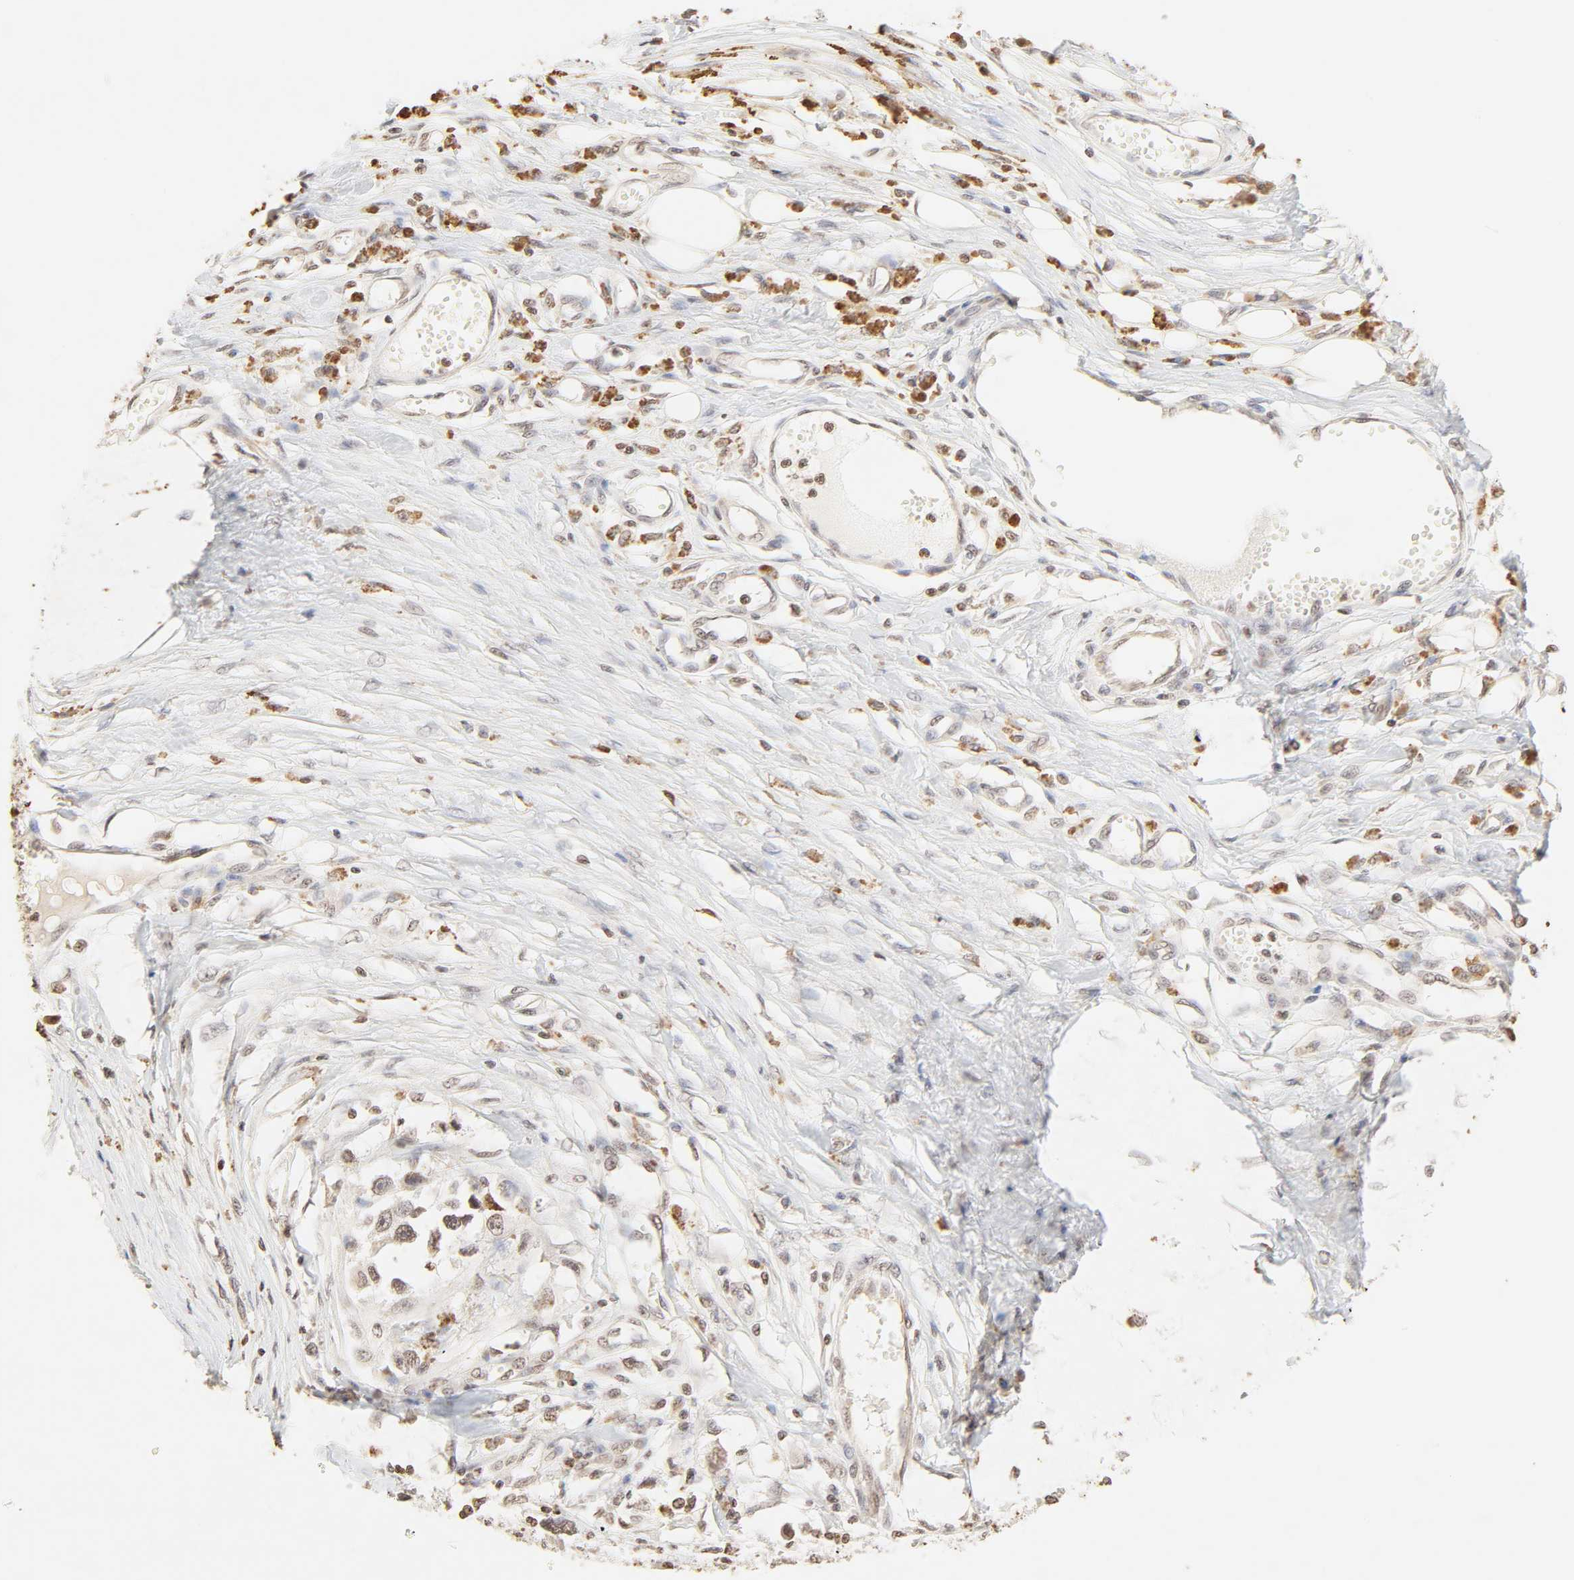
{"staining": {"intensity": "moderate", "quantity": "25%-75%", "location": "cytoplasmic/membranous,nuclear"}, "tissue": "melanoma", "cell_type": "Tumor cells", "image_type": "cancer", "snomed": [{"axis": "morphology", "description": "Malignant melanoma, Metastatic site"}, {"axis": "topography", "description": "Lymph node"}], "caption": "This photomicrograph demonstrates malignant melanoma (metastatic site) stained with immunohistochemistry to label a protein in brown. The cytoplasmic/membranous and nuclear of tumor cells show moderate positivity for the protein. Nuclei are counter-stained blue.", "gene": "TBL1X", "patient": {"sex": "male", "age": 59}}